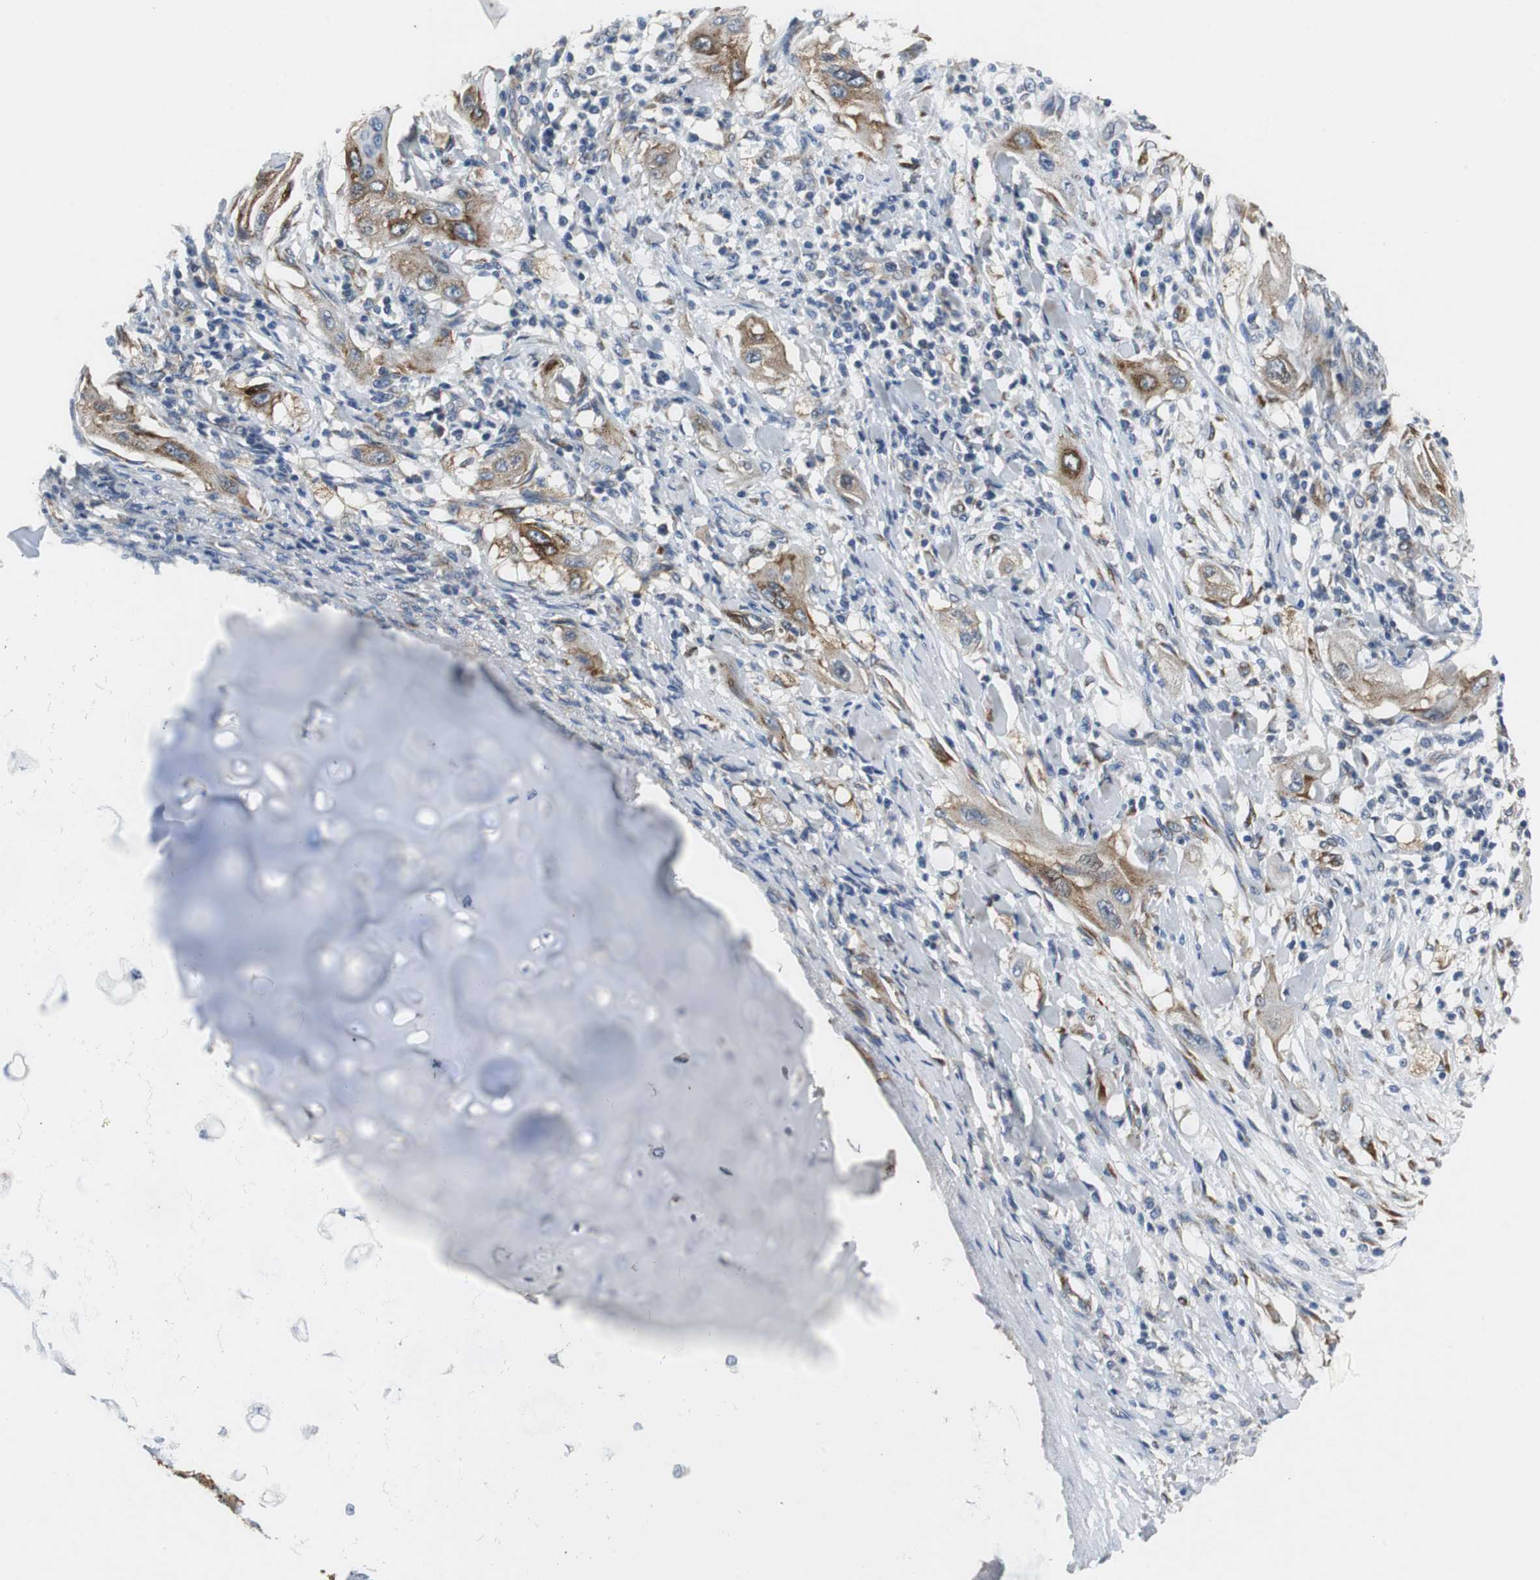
{"staining": {"intensity": "moderate", "quantity": ">75%", "location": "cytoplasmic/membranous"}, "tissue": "lung cancer", "cell_type": "Tumor cells", "image_type": "cancer", "snomed": [{"axis": "morphology", "description": "Squamous cell carcinoma, NOS"}, {"axis": "topography", "description": "Lung"}], "caption": "Lung cancer tissue shows moderate cytoplasmic/membranous staining in about >75% of tumor cells, visualized by immunohistochemistry. (Stains: DAB in brown, nuclei in blue, Microscopy: brightfield microscopy at high magnification).", "gene": "ISCU", "patient": {"sex": "female", "age": 47}}